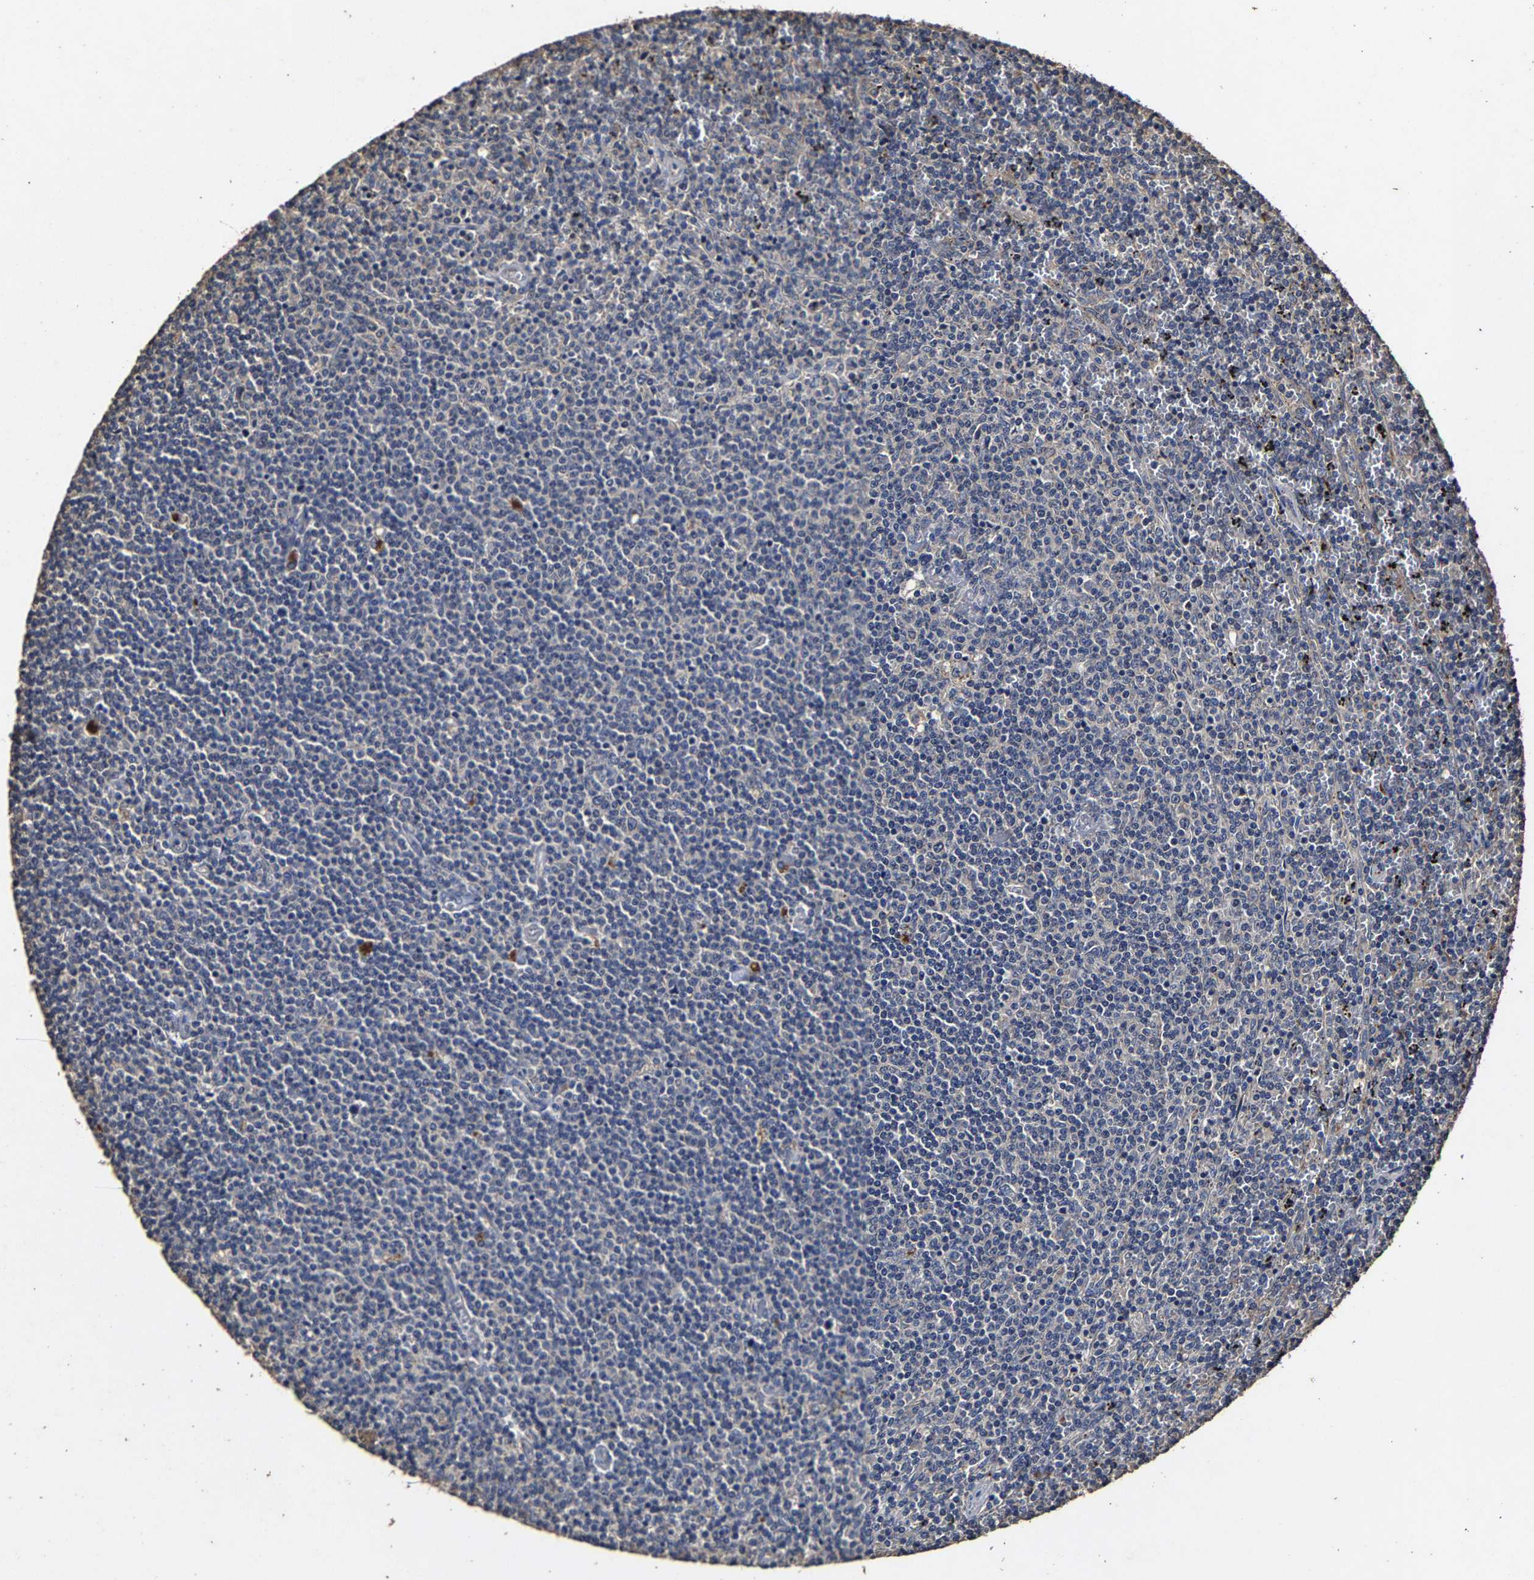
{"staining": {"intensity": "negative", "quantity": "none", "location": "none"}, "tissue": "lymphoma", "cell_type": "Tumor cells", "image_type": "cancer", "snomed": [{"axis": "morphology", "description": "Malignant lymphoma, non-Hodgkin's type, Low grade"}, {"axis": "topography", "description": "Spleen"}], "caption": "The micrograph shows no staining of tumor cells in lymphoma.", "gene": "PPM1K", "patient": {"sex": "female", "age": 50}}